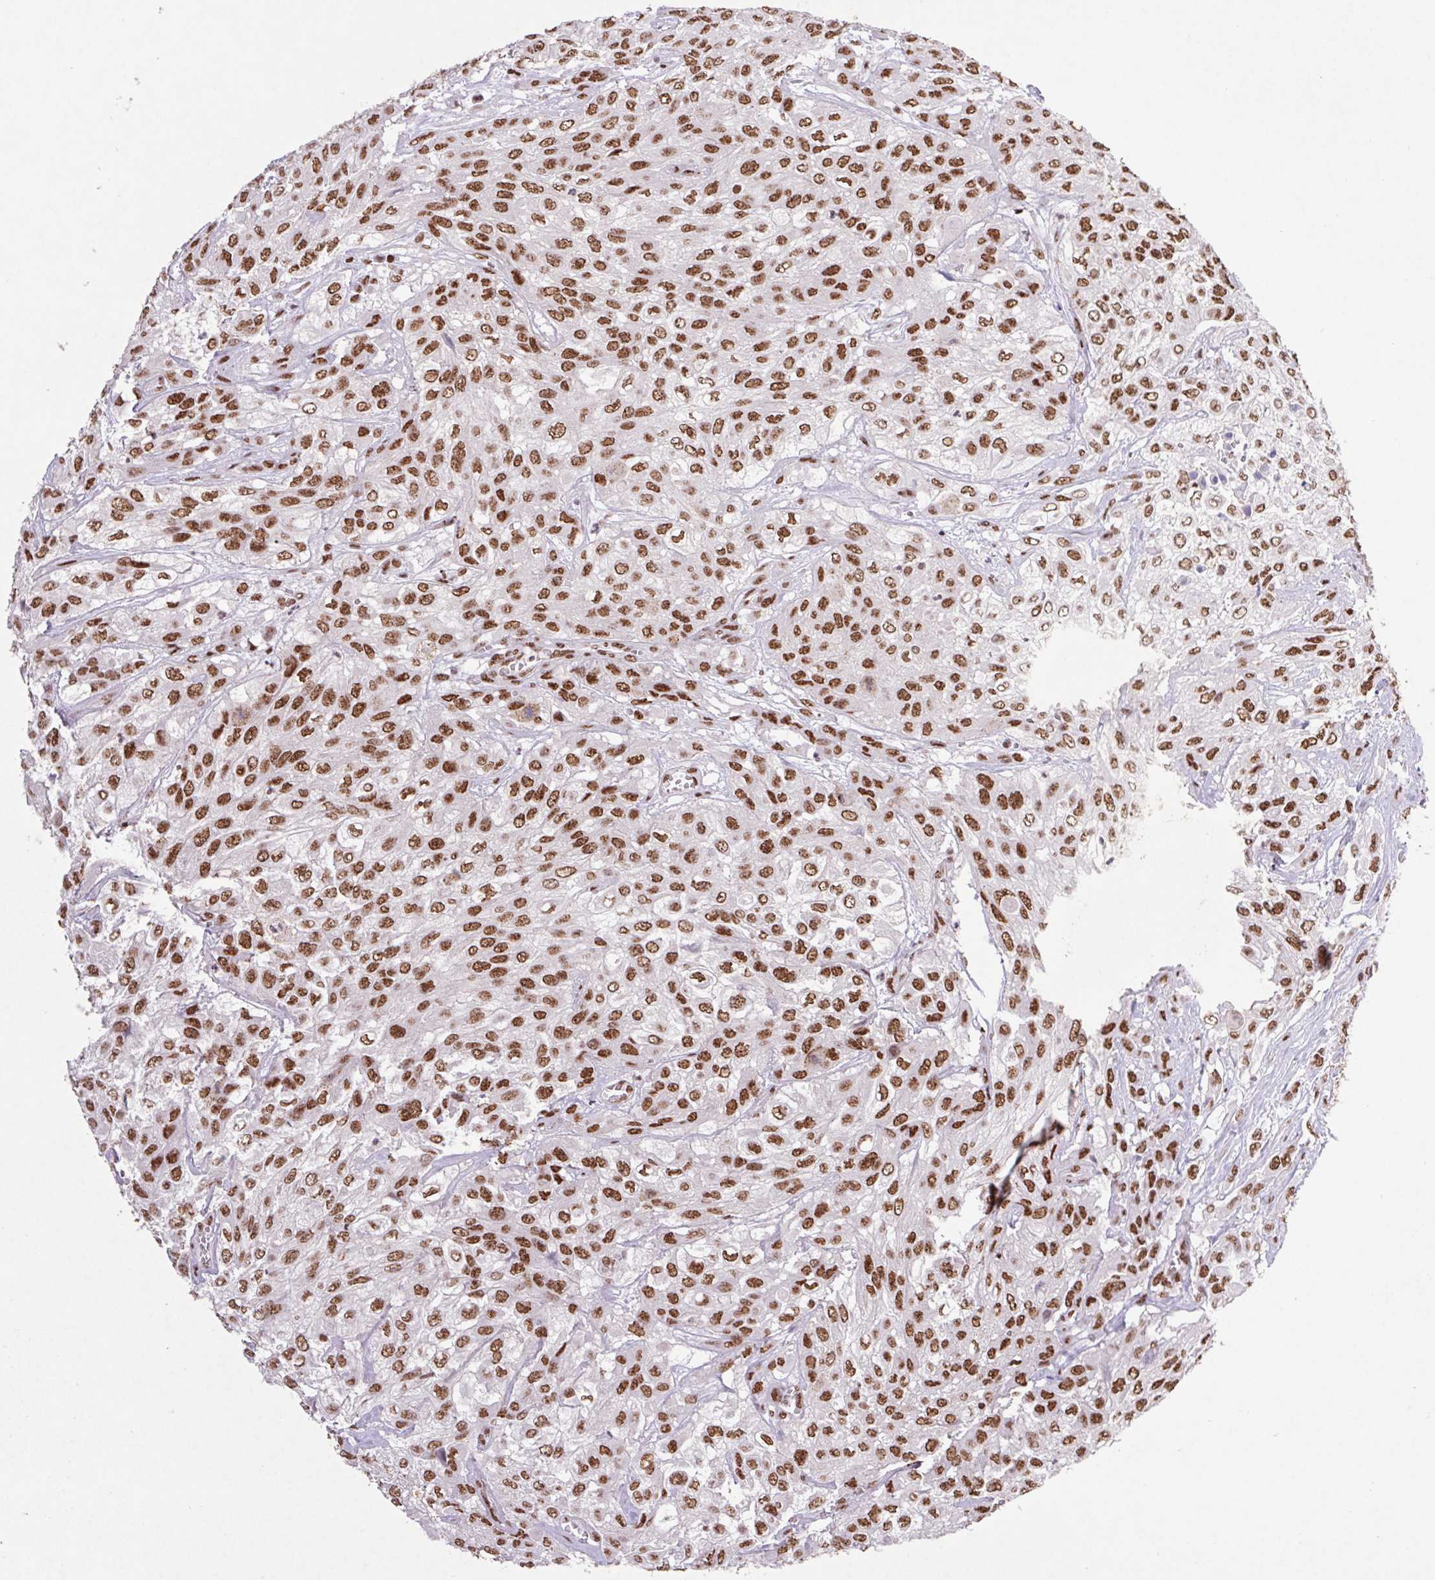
{"staining": {"intensity": "strong", "quantity": ">75%", "location": "nuclear"}, "tissue": "urothelial cancer", "cell_type": "Tumor cells", "image_type": "cancer", "snomed": [{"axis": "morphology", "description": "Urothelial carcinoma, High grade"}, {"axis": "topography", "description": "Urinary bladder"}], "caption": "Human urothelial cancer stained with a brown dye demonstrates strong nuclear positive staining in about >75% of tumor cells.", "gene": "LDLRAD4", "patient": {"sex": "male", "age": 57}}